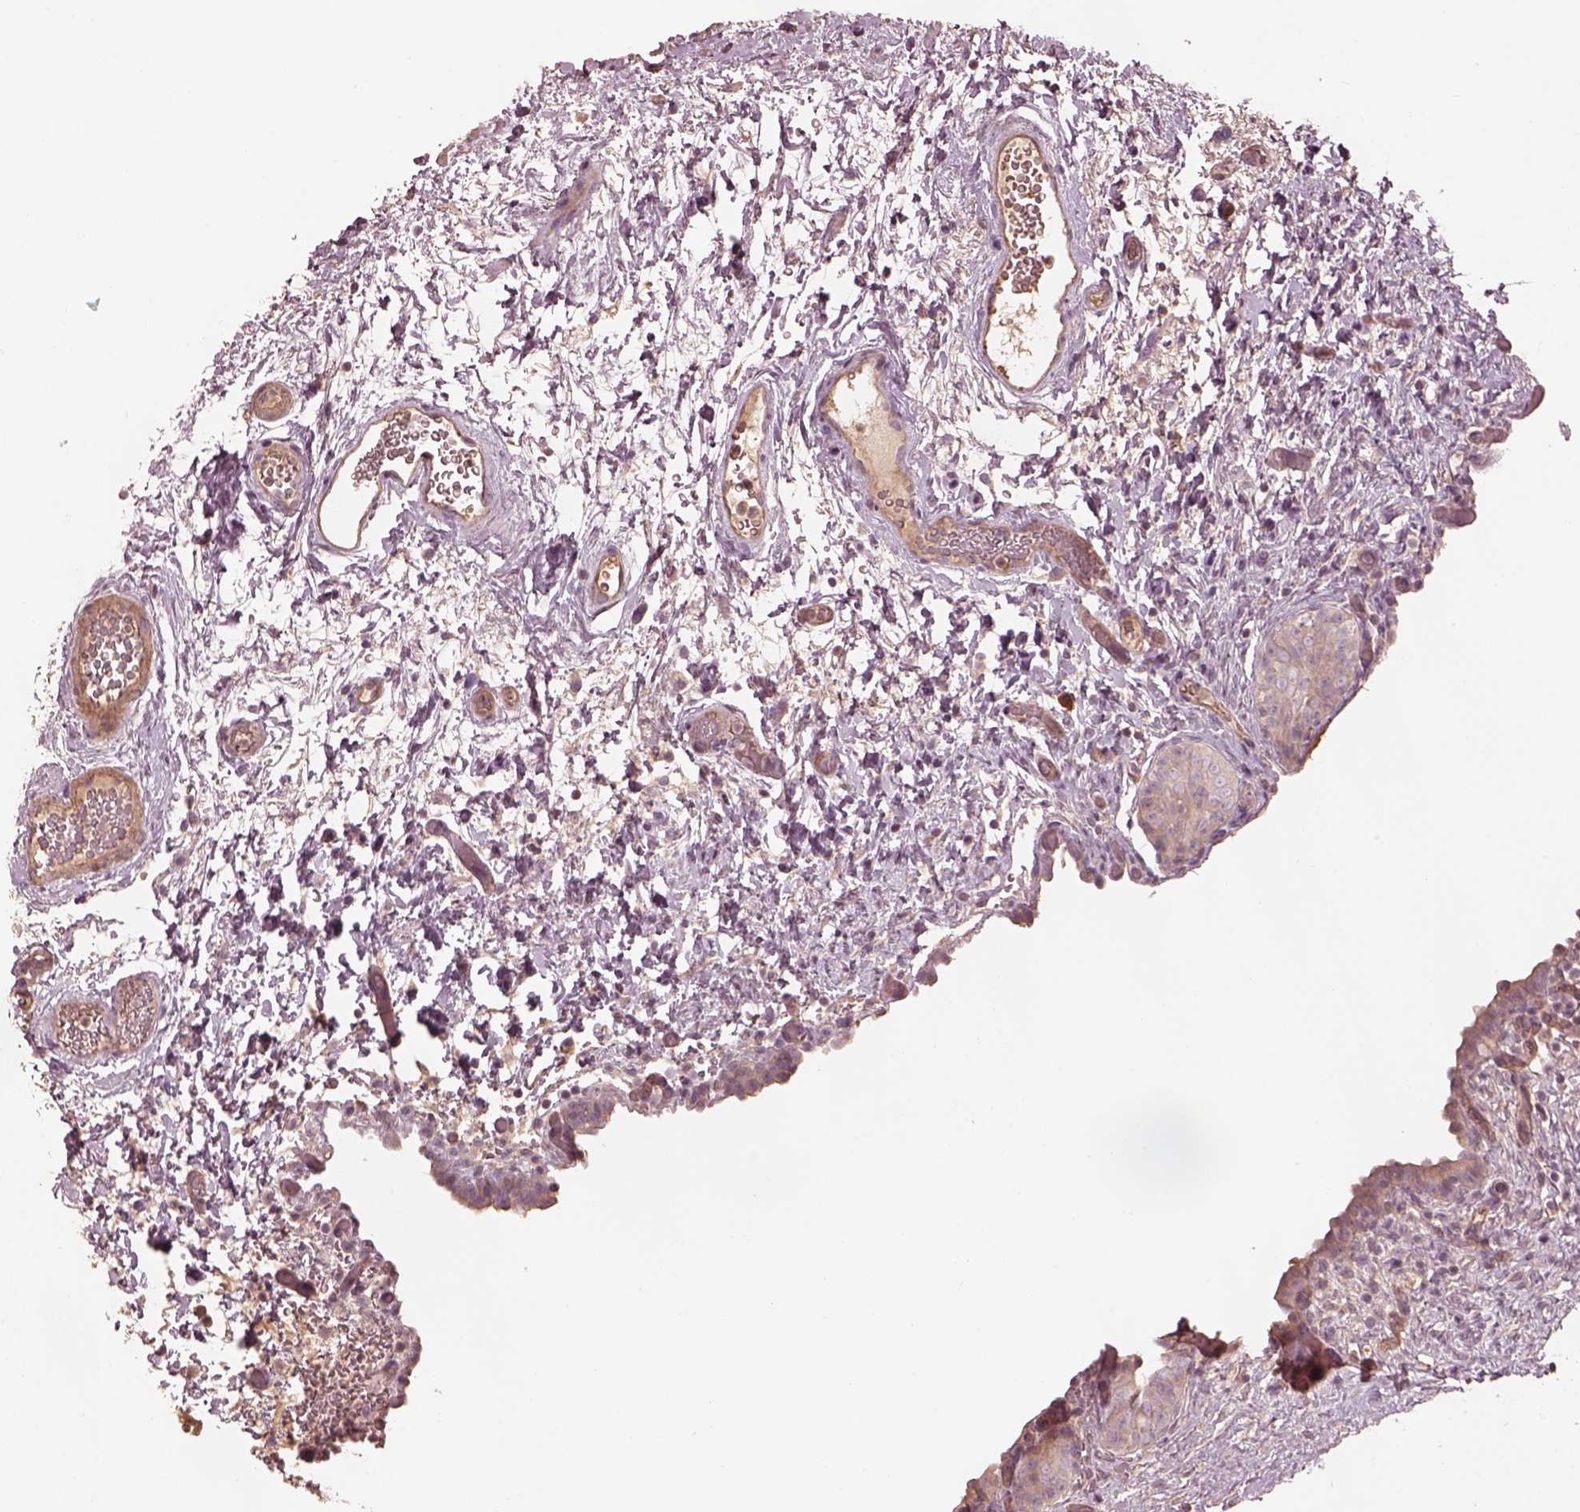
{"staining": {"intensity": "weak", "quantity": ">75%", "location": "cytoplasmic/membranous"}, "tissue": "urinary bladder", "cell_type": "Urothelial cells", "image_type": "normal", "snomed": [{"axis": "morphology", "description": "Normal tissue, NOS"}, {"axis": "topography", "description": "Urinary bladder"}], "caption": "Immunohistochemistry (DAB) staining of unremarkable human urinary bladder displays weak cytoplasmic/membranous protein expression in about >75% of urothelial cells.", "gene": "OTOGL", "patient": {"sex": "male", "age": 69}}